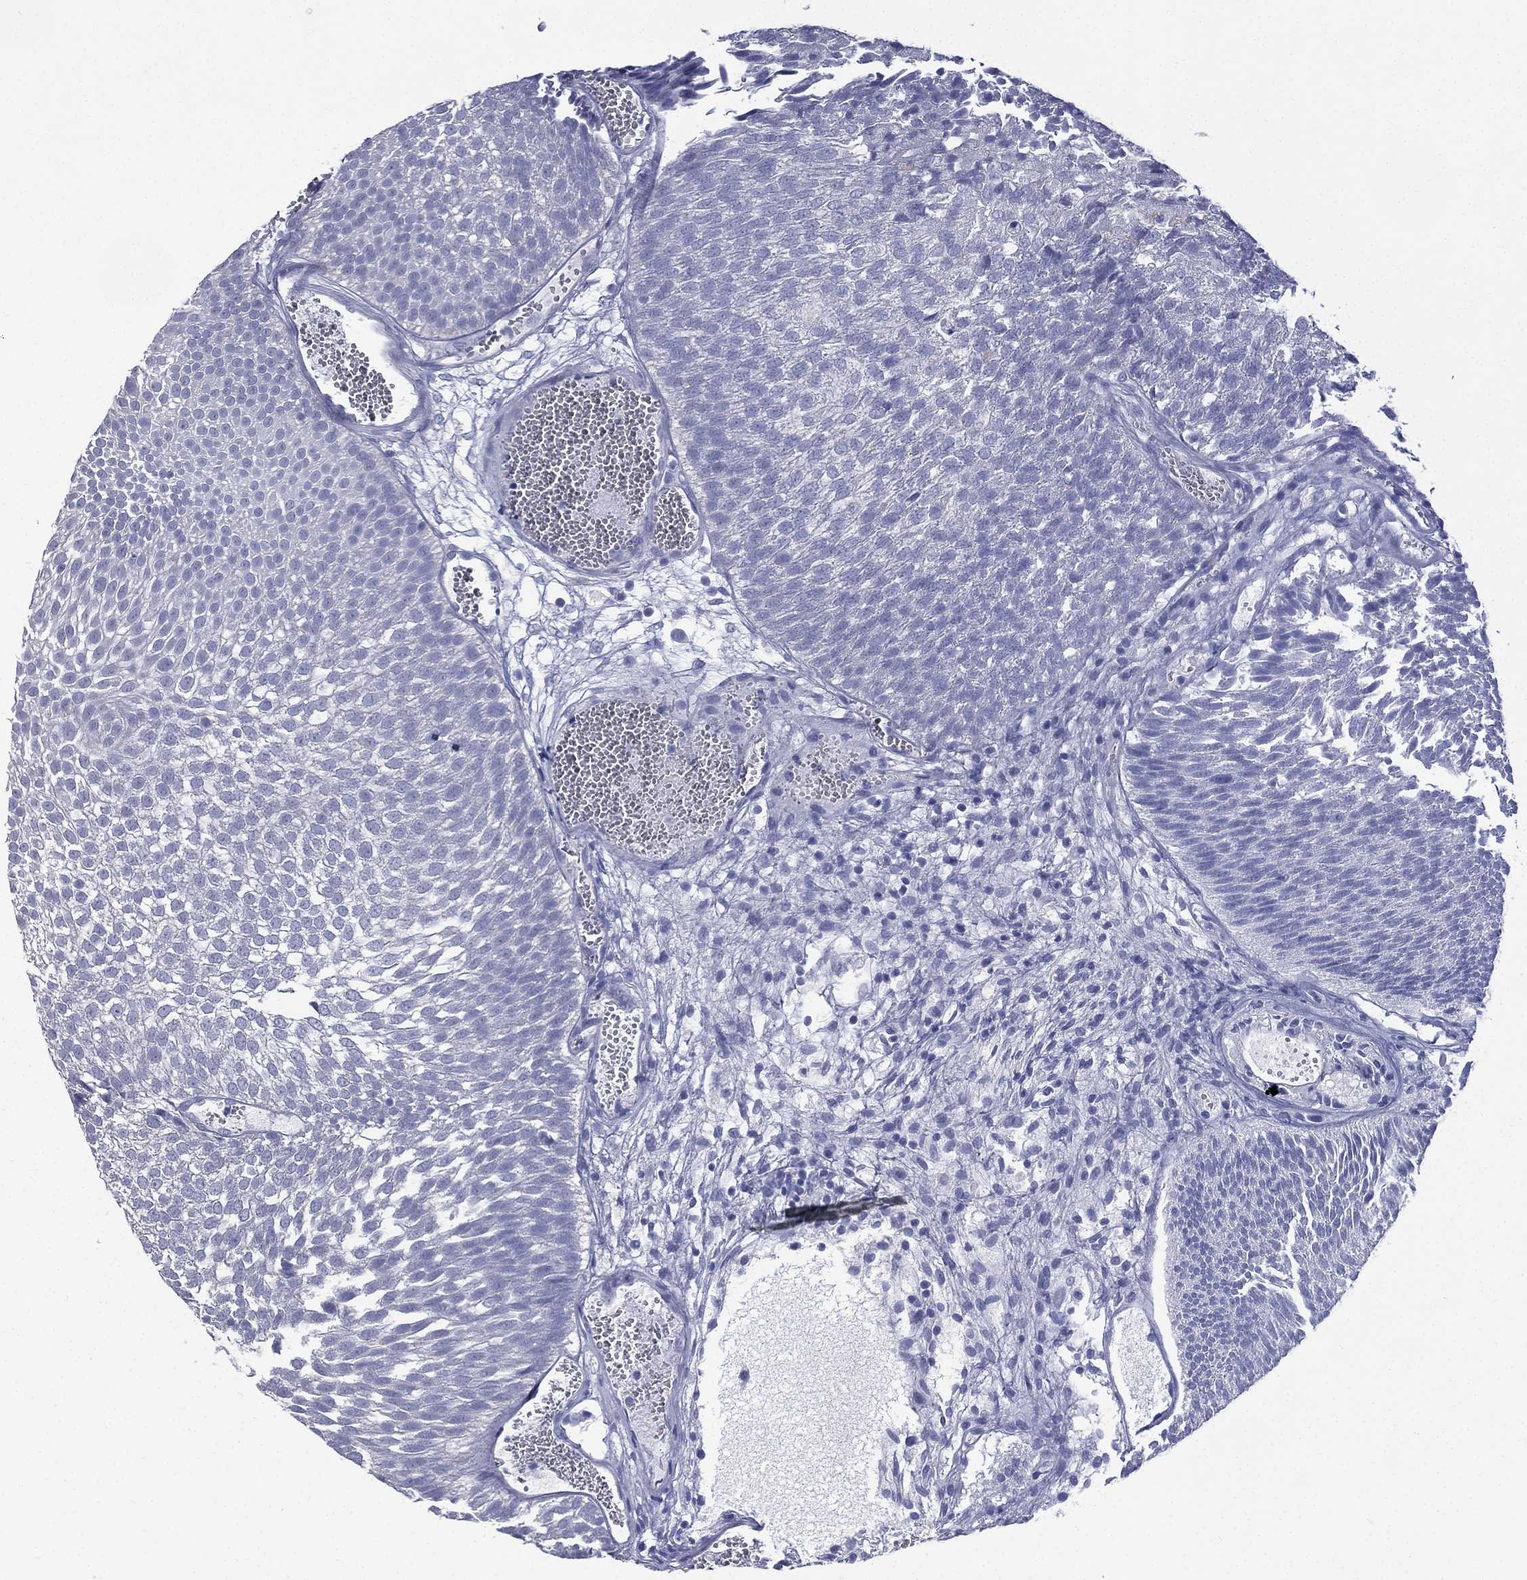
{"staining": {"intensity": "negative", "quantity": "none", "location": "none"}, "tissue": "urothelial cancer", "cell_type": "Tumor cells", "image_type": "cancer", "snomed": [{"axis": "morphology", "description": "Urothelial carcinoma, Low grade"}, {"axis": "topography", "description": "Urinary bladder"}], "caption": "DAB (3,3'-diaminobenzidine) immunohistochemical staining of human urothelial carcinoma (low-grade) reveals no significant positivity in tumor cells.", "gene": "CES2", "patient": {"sex": "male", "age": 52}}